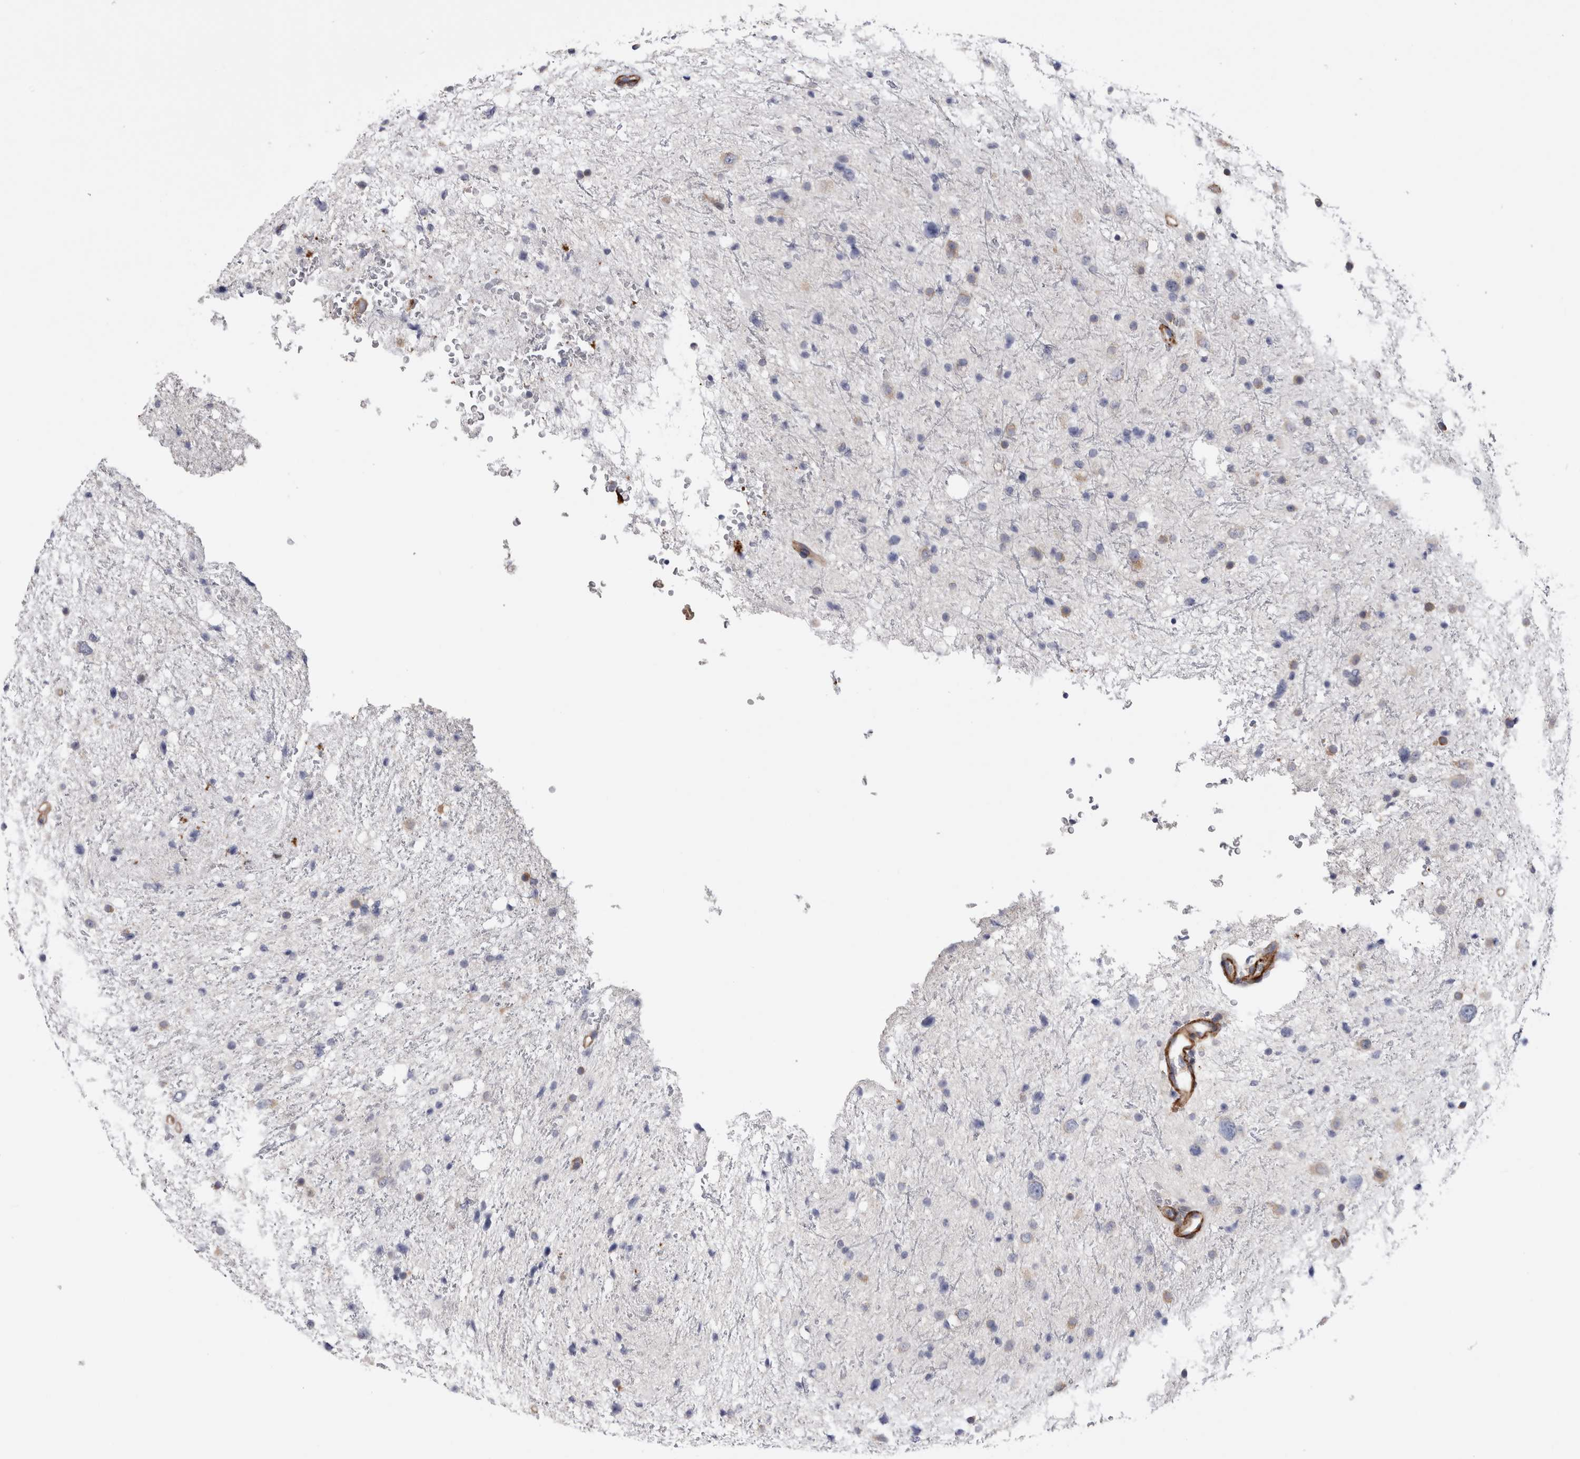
{"staining": {"intensity": "negative", "quantity": "none", "location": "none"}, "tissue": "glioma", "cell_type": "Tumor cells", "image_type": "cancer", "snomed": [{"axis": "morphology", "description": "Glioma, malignant, Low grade"}, {"axis": "topography", "description": "Brain"}], "caption": "Immunohistochemistry (IHC) image of neoplastic tissue: human glioma stained with DAB (3,3'-diaminobenzidine) shows no significant protein expression in tumor cells.", "gene": "EPRS1", "patient": {"sex": "female", "age": 37}}